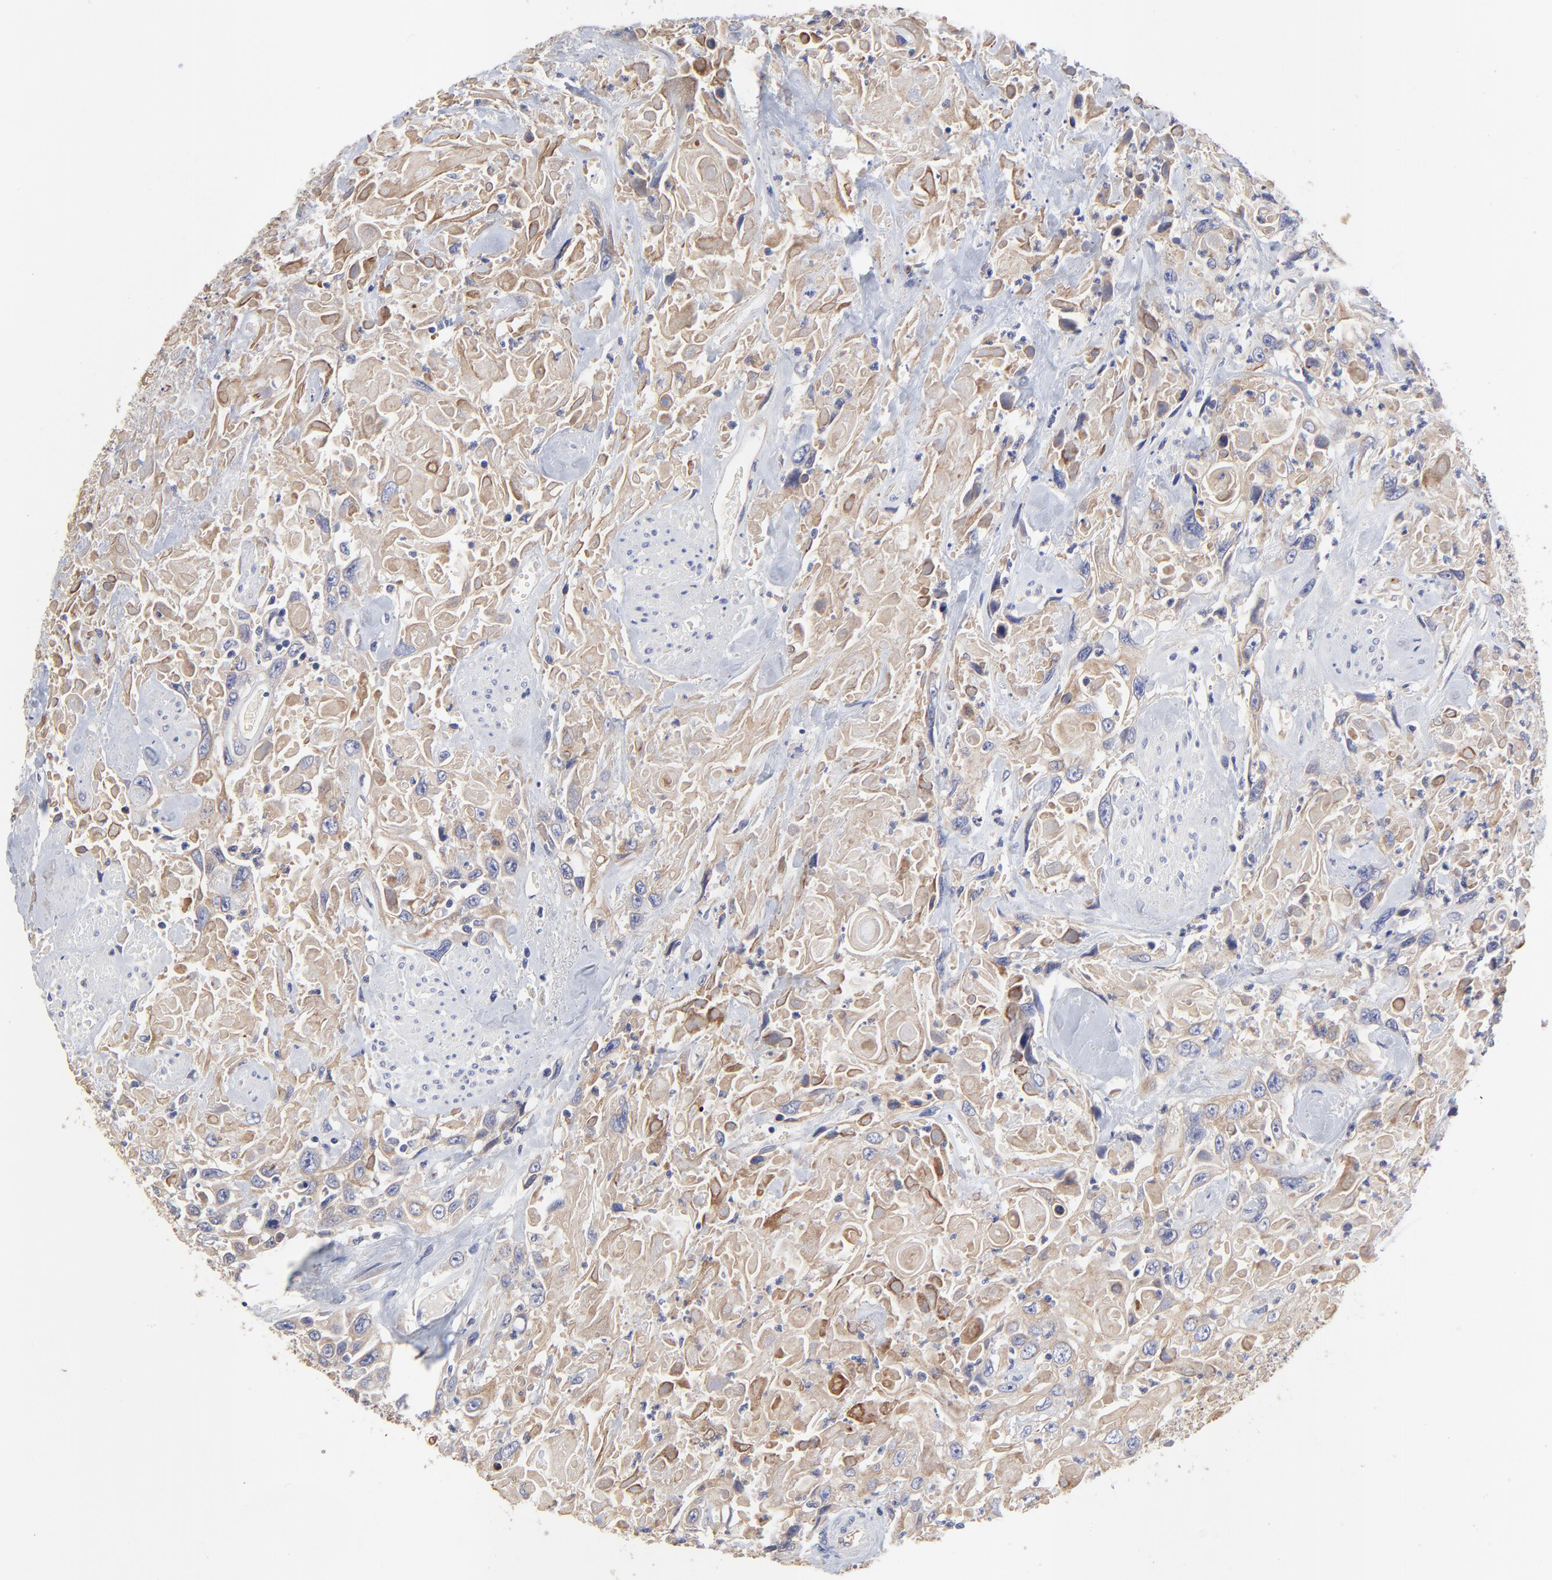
{"staining": {"intensity": "moderate", "quantity": "25%-75%", "location": "cytoplasmic/membranous"}, "tissue": "urothelial cancer", "cell_type": "Tumor cells", "image_type": "cancer", "snomed": [{"axis": "morphology", "description": "Urothelial carcinoma, High grade"}, {"axis": "topography", "description": "Urinary bladder"}], "caption": "Moderate cytoplasmic/membranous staining is appreciated in about 25%-75% of tumor cells in urothelial cancer. (DAB (3,3'-diaminobenzidine) IHC, brown staining for protein, blue staining for nuclei).", "gene": "SULF2", "patient": {"sex": "female", "age": 84}}